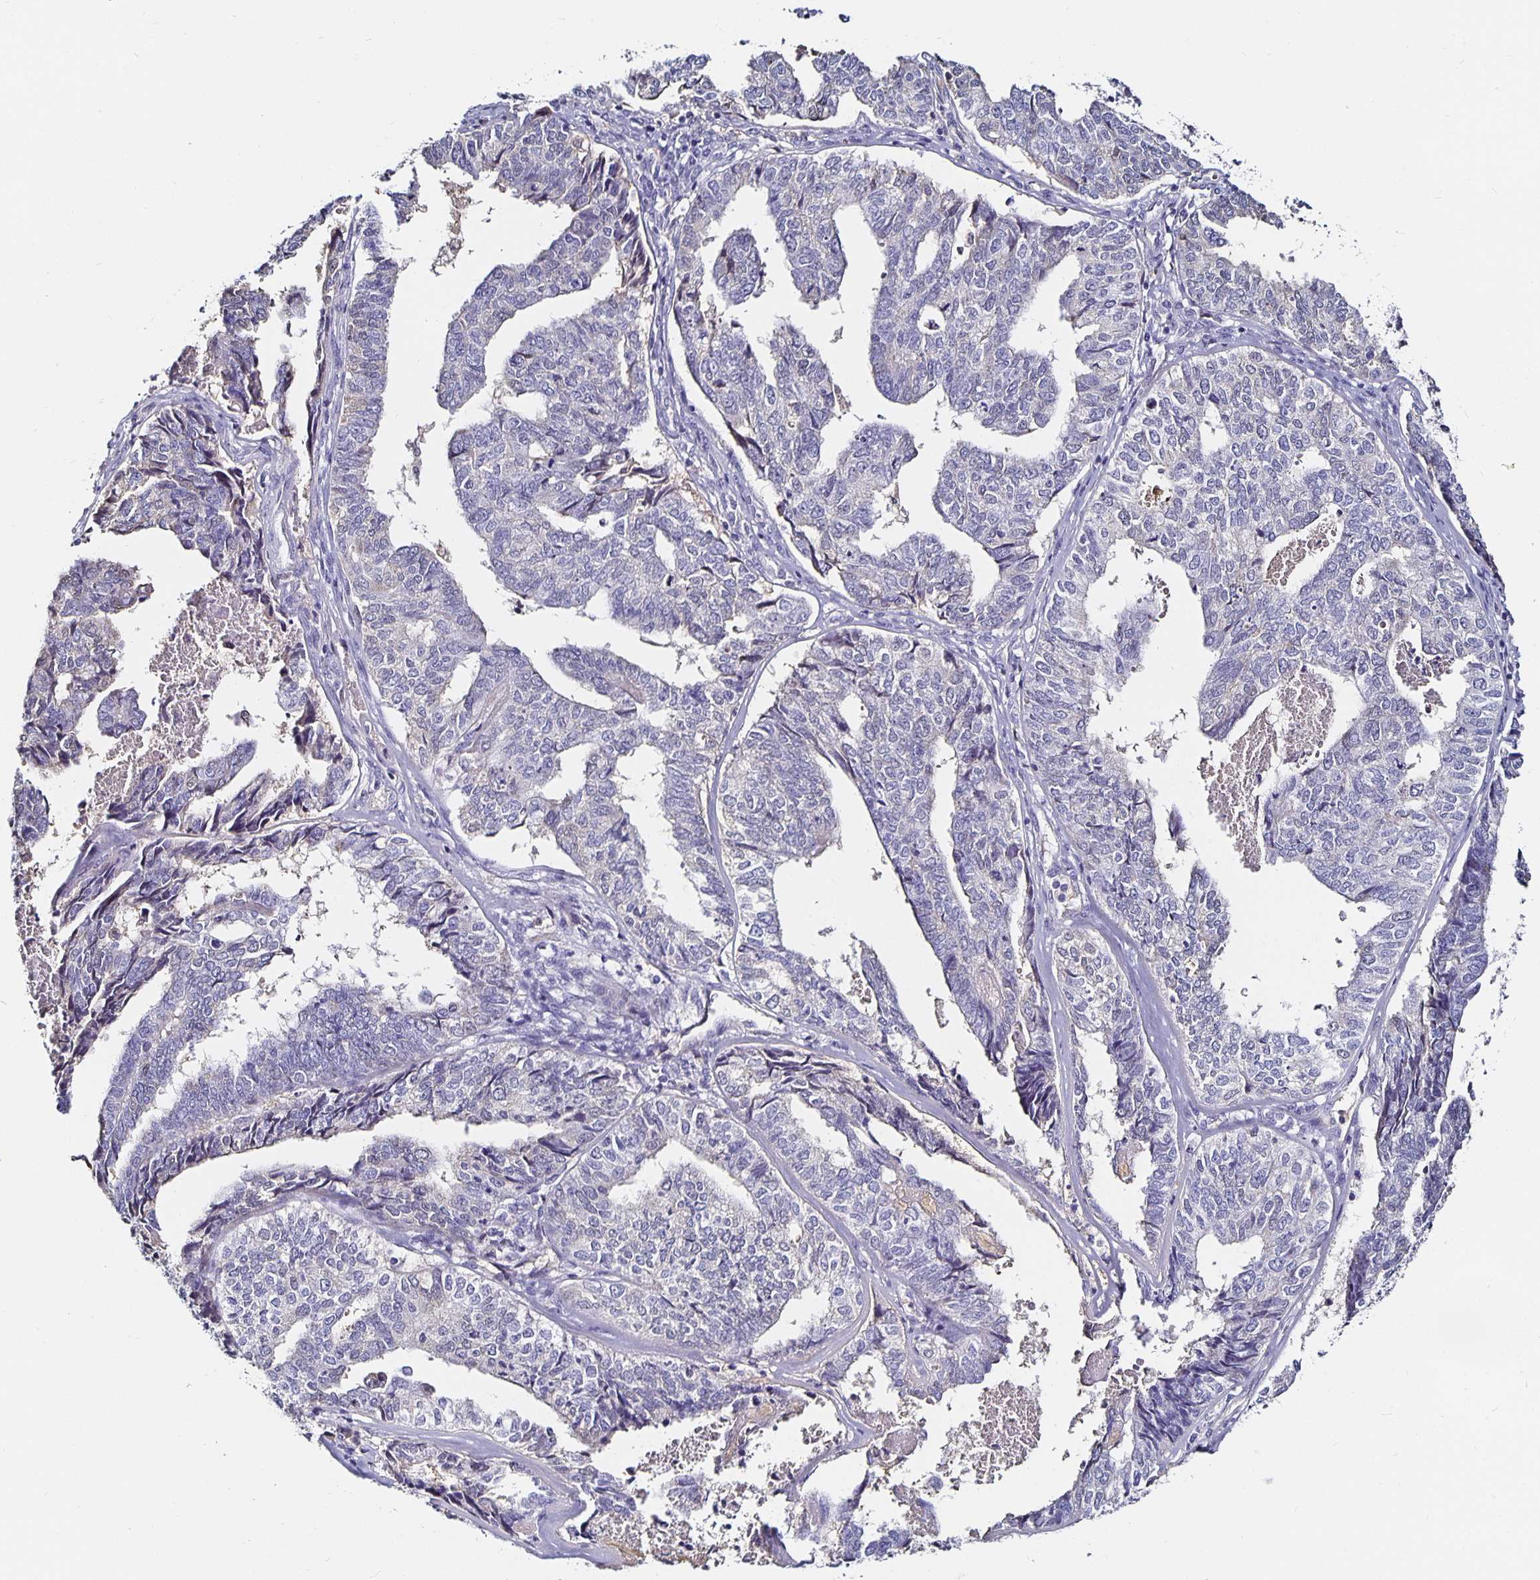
{"staining": {"intensity": "negative", "quantity": "none", "location": "none"}, "tissue": "endometrial cancer", "cell_type": "Tumor cells", "image_type": "cancer", "snomed": [{"axis": "morphology", "description": "Adenocarcinoma, NOS"}, {"axis": "topography", "description": "Endometrium"}], "caption": "Tumor cells show no significant positivity in adenocarcinoma (endometrial). (DAB immunohistochemistry visualized using brightfield microscopy, high magnification).", "gene": "TTR", "patient": {"sex": "female", "age": 73}}